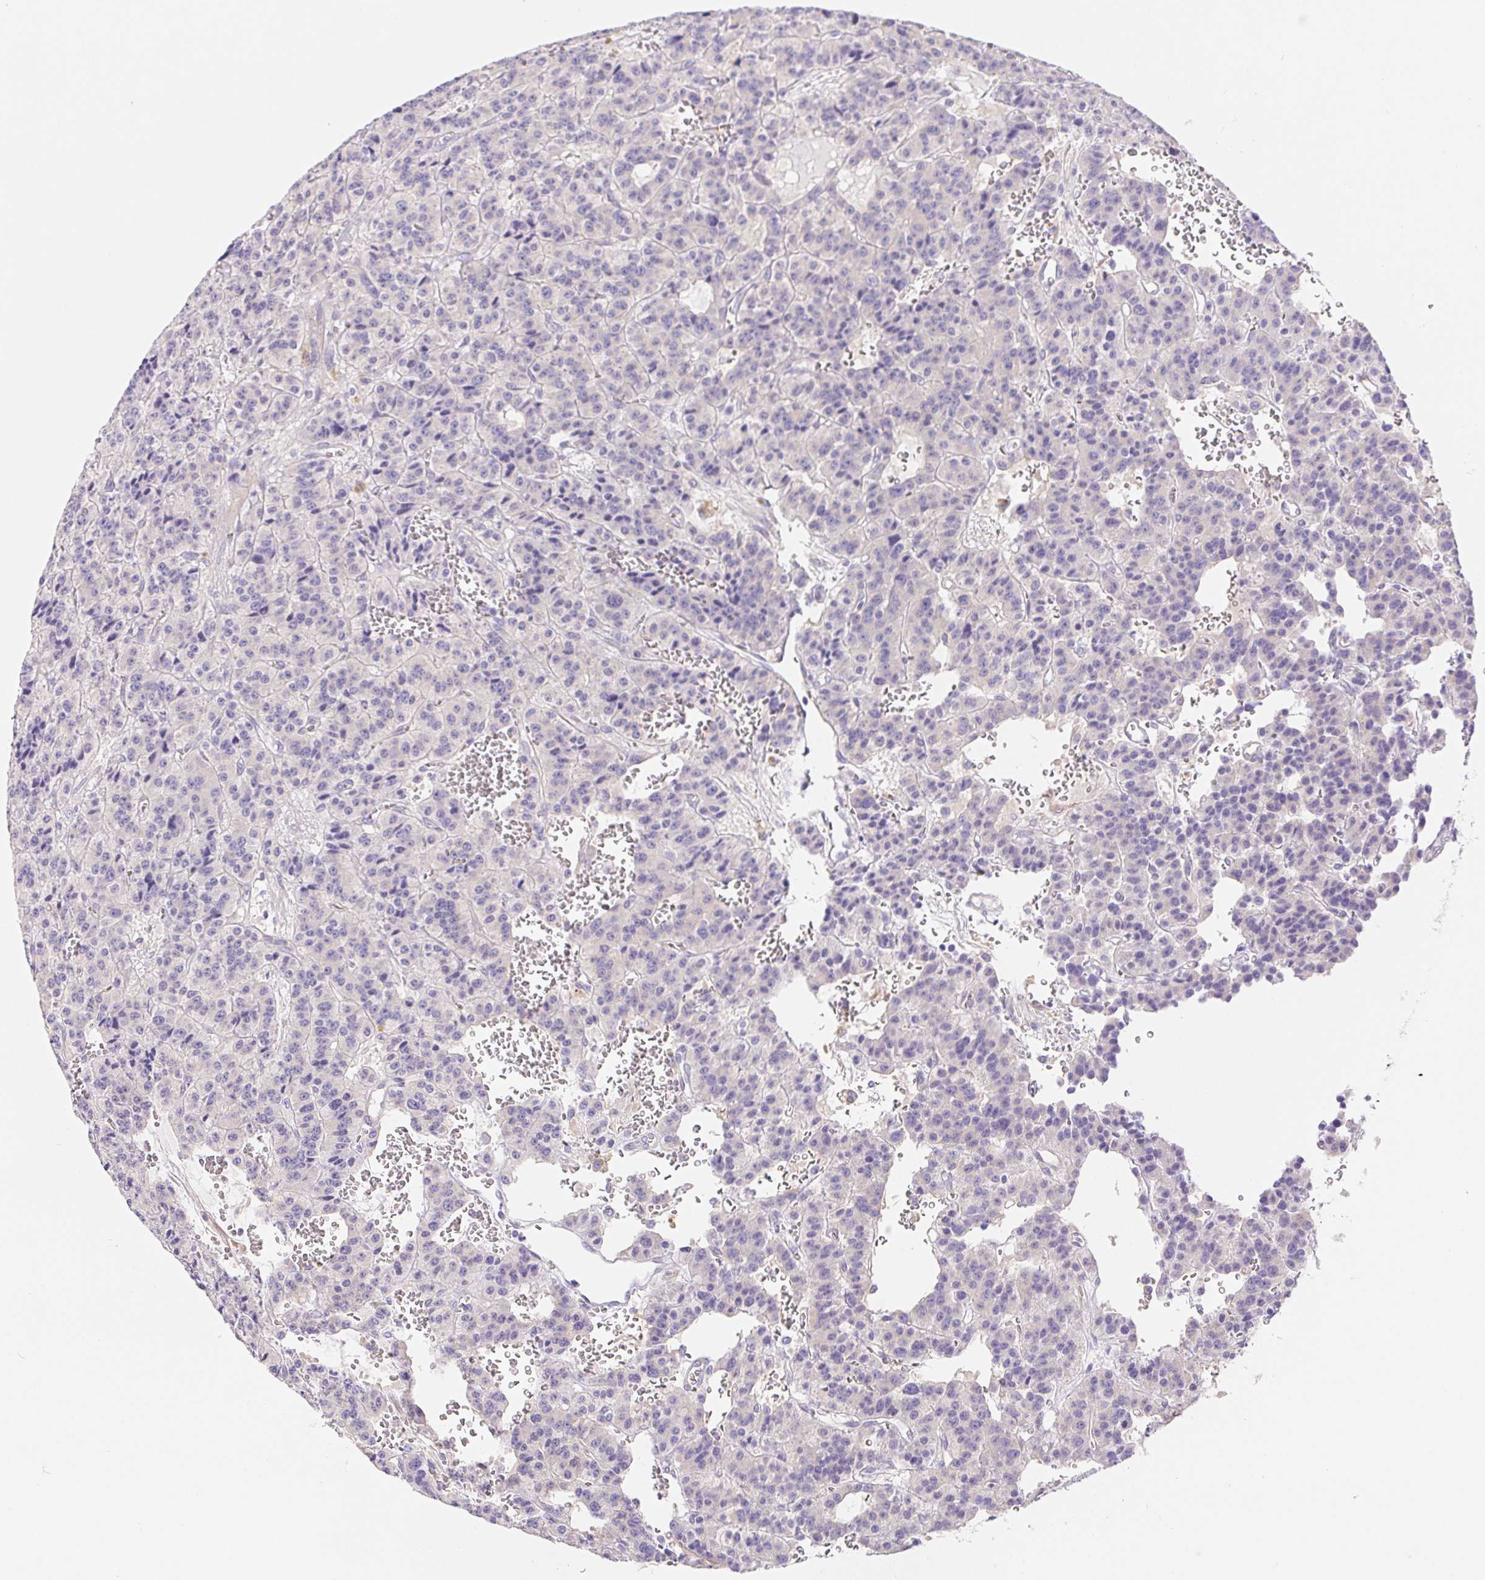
{"staining": {"intensity": "negative", "quantity": "none", "location": "none"}, "tissue": "carcinoid", "cell_type": "Tumor cells", "image_type": "cancer", "snomed": [{"axis": "morphology", "description": "Carcinoid, malignant, NOS"}, {"axis": "topography", "description": "Lung"}], "caption": "Human malignant carcinoid stained for a protein using immunohistochemistry demonstrates no positivity in tumor cells.", "gene": "PNLIP", "patient": {"sex": "female", "age": 71}}